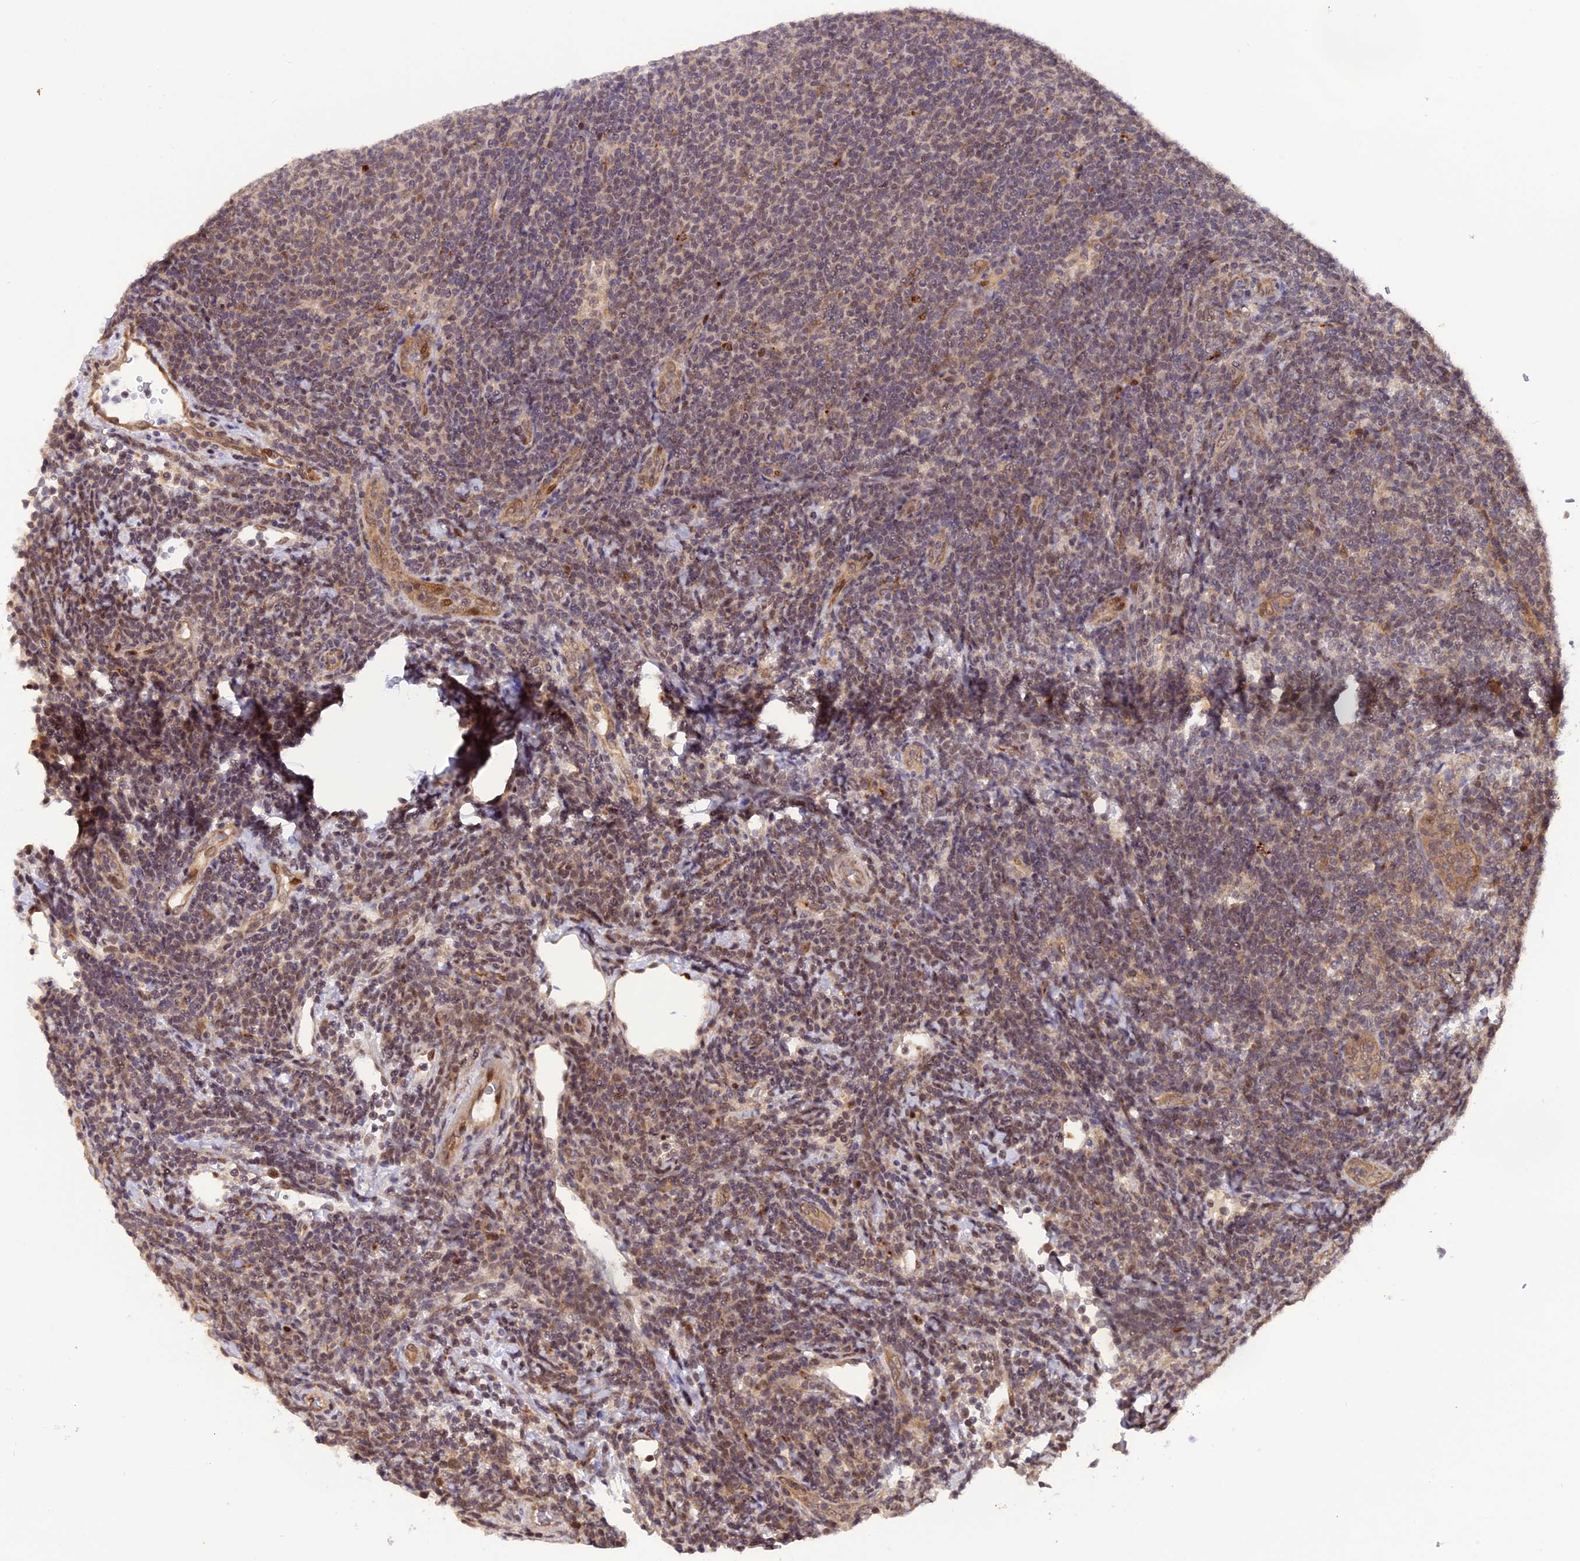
{"staining": {"intensity": "weak", "quantity": "25%-75%", "location": "cytoplasmic/membranous"}, "tissue": "lymphoma", "cell_type": "Tumor cells", "image_type": "cancer", "snomed": [{"axis": "morphology", "description": "Malignant lymphoma, non-Hodgkin's type, Low grade"}, {"axis": "topography", "description": "Lymph node"}], "caption": "Immunohistochemistry (IHC) of human low-grade malignant lymphoma, non-Hodgkin's type shows low levels of weak cytoplasmic/membranous expression in about 25%-75% of tumor cells. The staining was performed using DAB to visualize the protein expression in brown, while the nuclei were stained in blue with hematoxylin (Magnification: 20x).", "gene": "SAMD4A", "patient": {"sex": "male", "age": 66}}